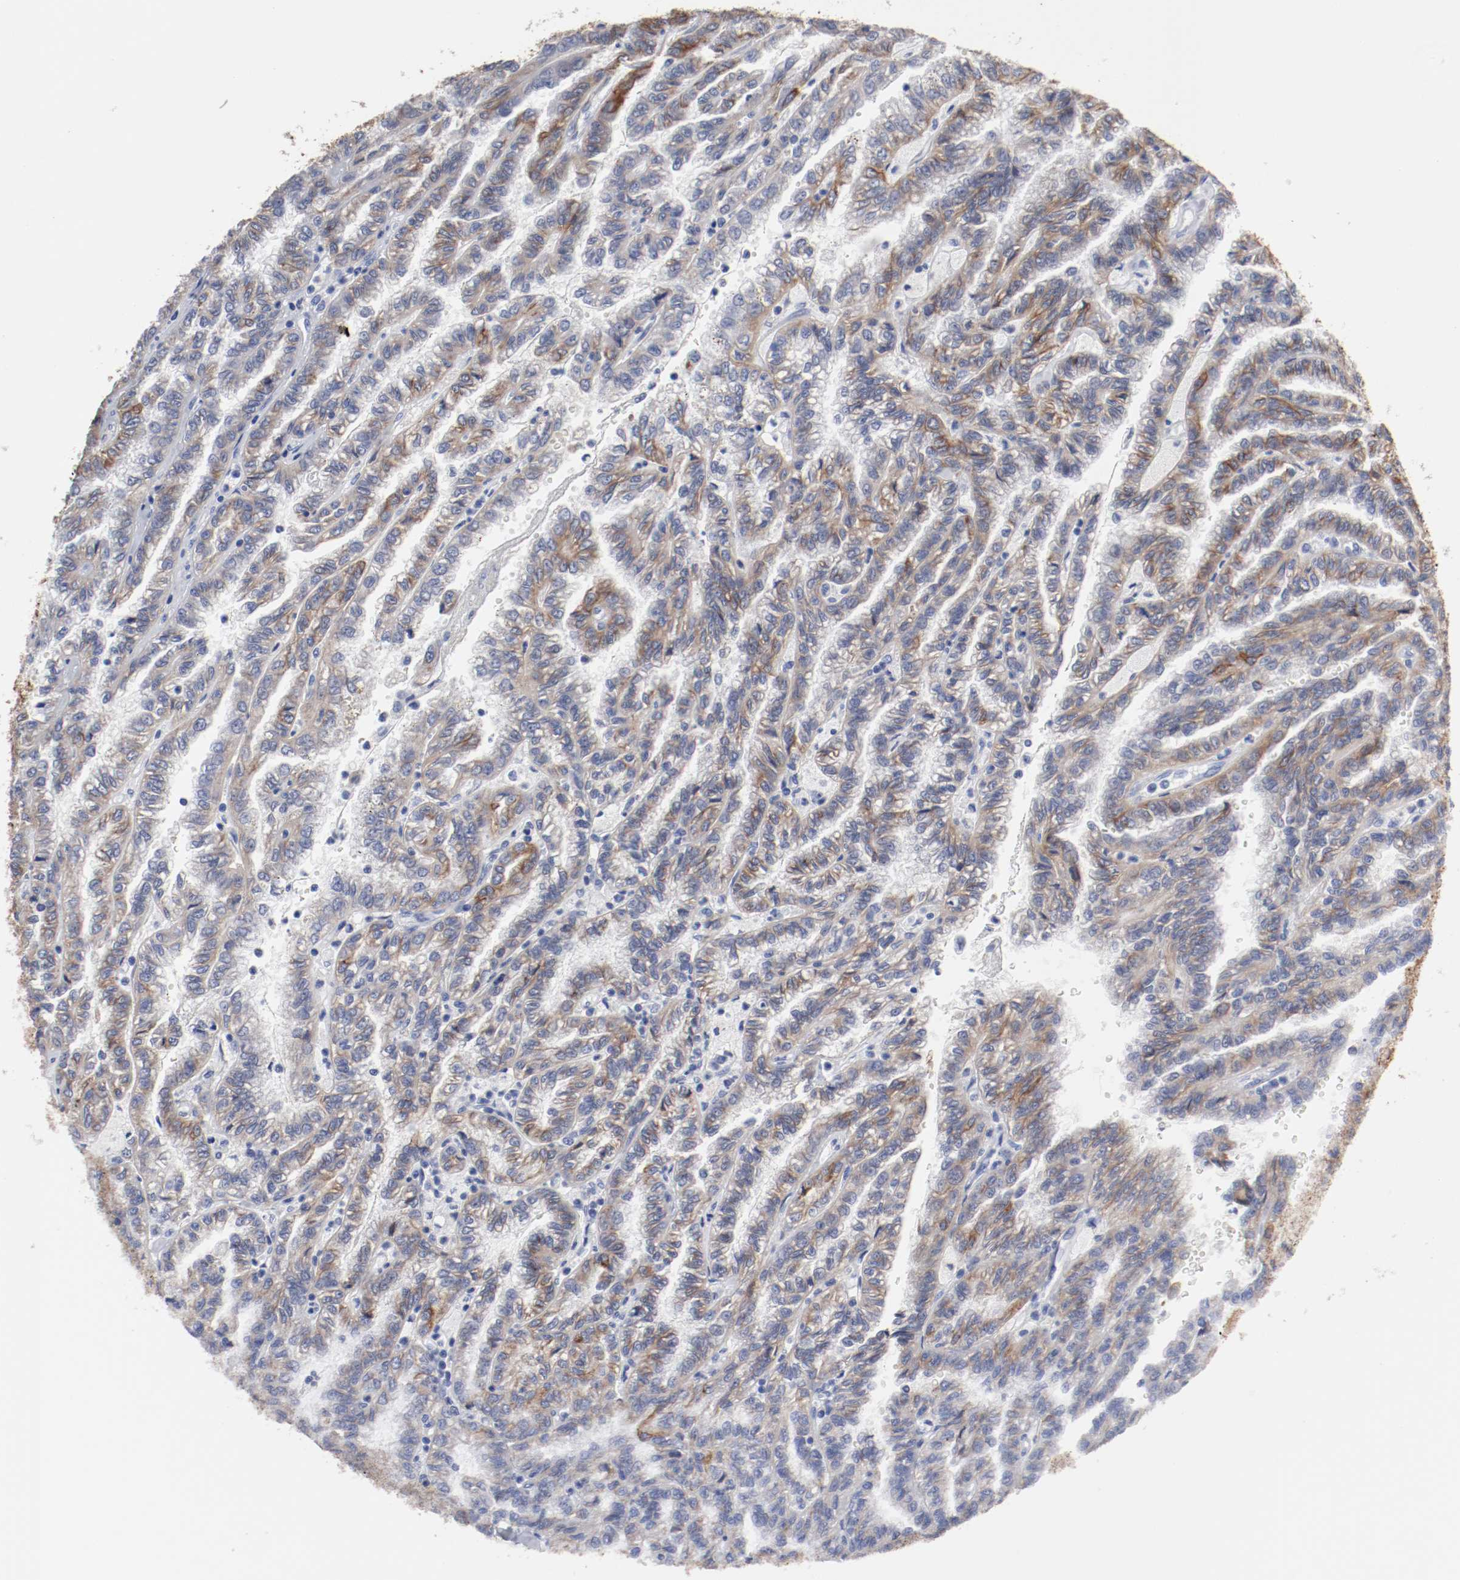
{"staining": {"intensity": "moderate", "quantity": "25%-75%", "location": "cytoplasmic/membranous"}, "tissue": "renal cancer", "cell_type": "Tumor cells", "image_type": "cancer", "snomed": [{"axis": "morphology", "description": "Inflammation, NOS"}, {"axis": "morphology", "description": "Adenocarcinoma, NOS"}, {"axis": "topography", "description": "Kidney"}], "caption": "Immunohistochemical staining of renal adenocarcinoma exhibits medium levels of moderate cytoplasmic/membranous staining in approximately 25%-75% of tumor cells.", "gene": "TSPAN6", "patient": {"sex": "male", "age": 68}}